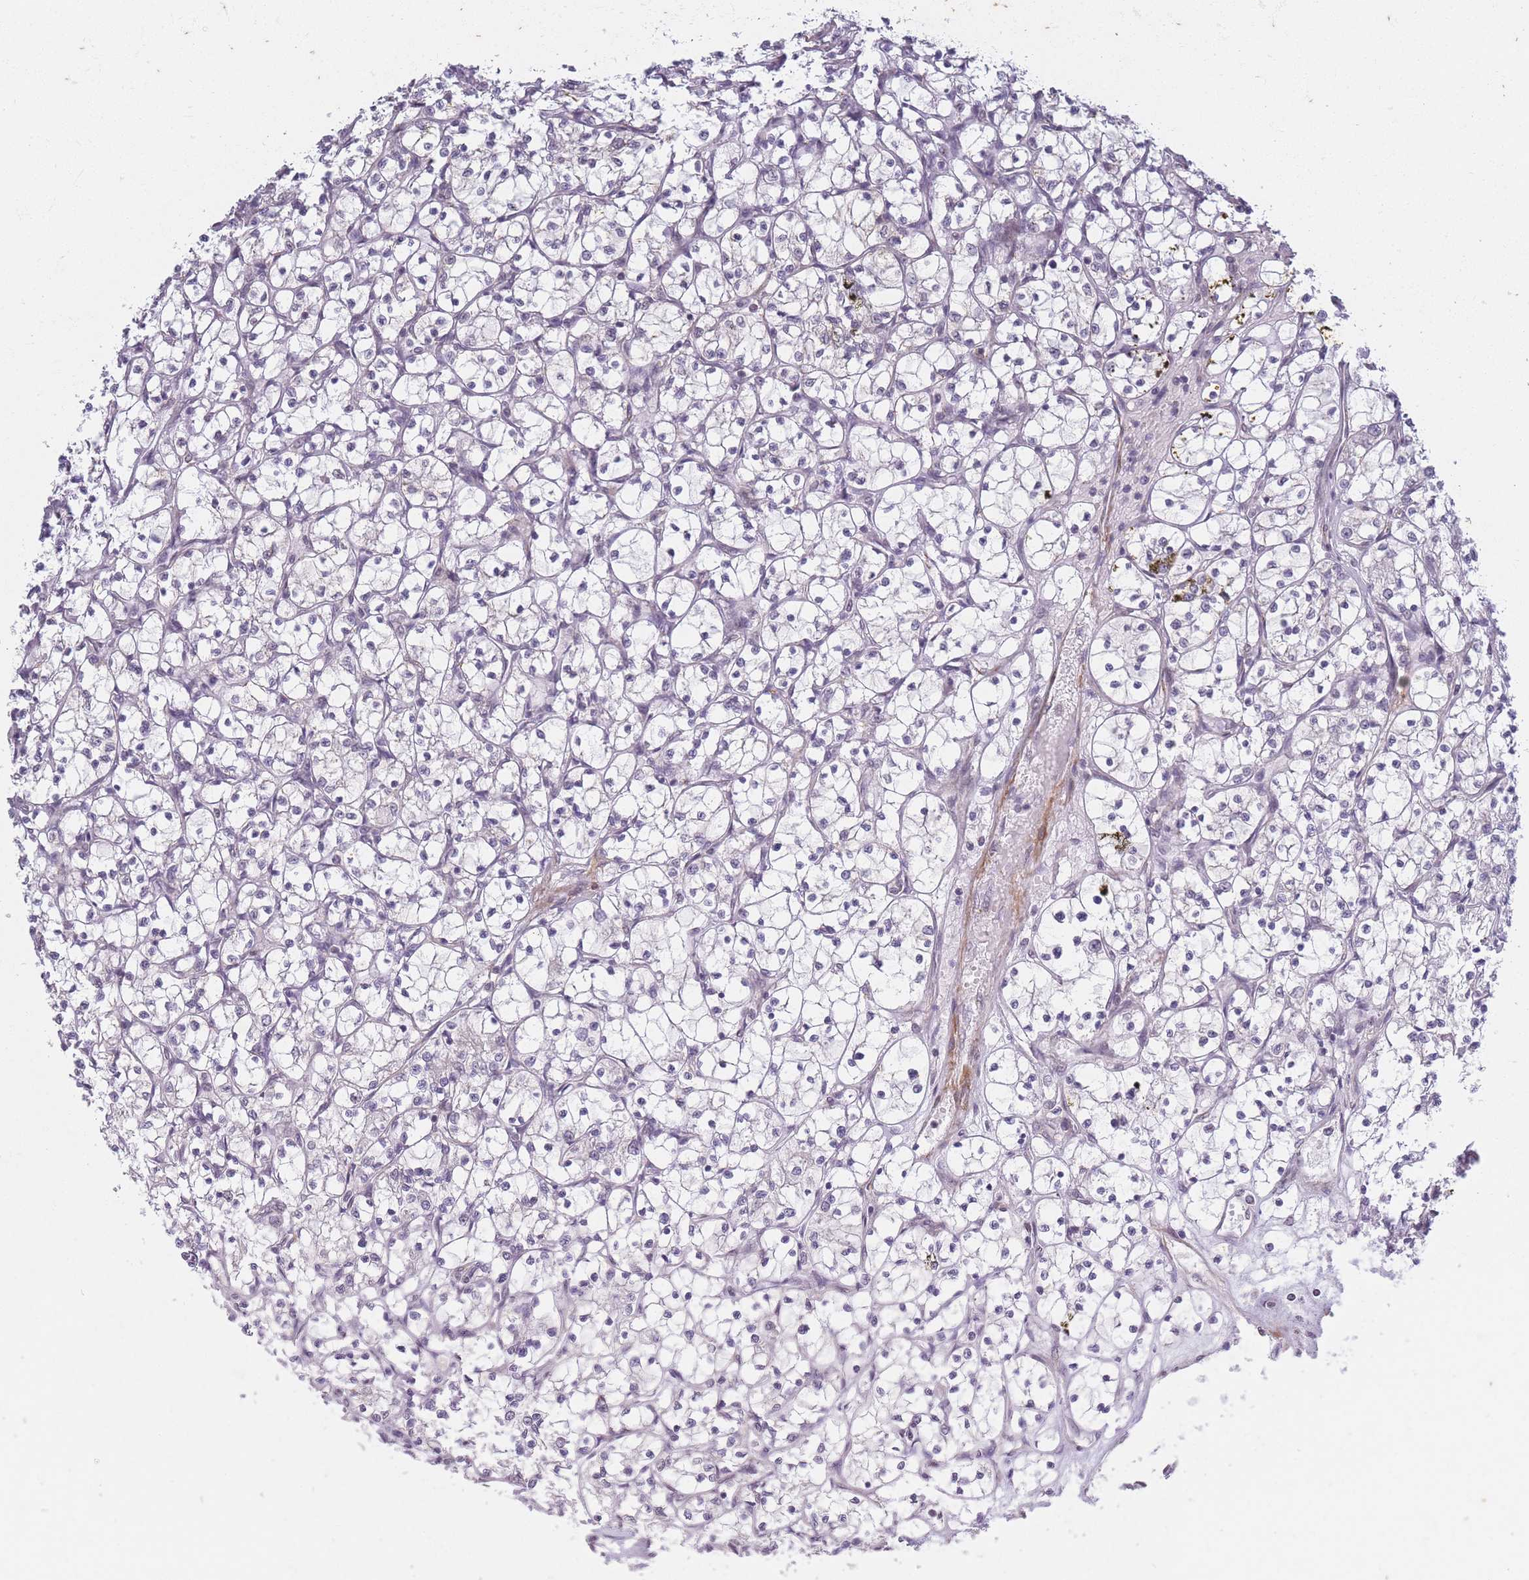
{"staining": {"intensity": "negative", "quantity": "none", "location": "none"}, "tissue": "renal cancer", "cell_type": "Tumor cells", "image_type": "cancer", "snomed": [{"axis": "morphology", "description": "Adenocarcinoma, NOS"}, {"axis": "topography", "description": "Kidney"}], "caption": "Renal cancer (adenocarcinoma) was stained to show a protein in brown. There is no significant expression in tumor cells. The staining is performed using DAB brown chromogen with nuclei counter-stained in using hematoxylin.", "gene": "SIN3B", "patient": {"sex": "female", "age": 69}}